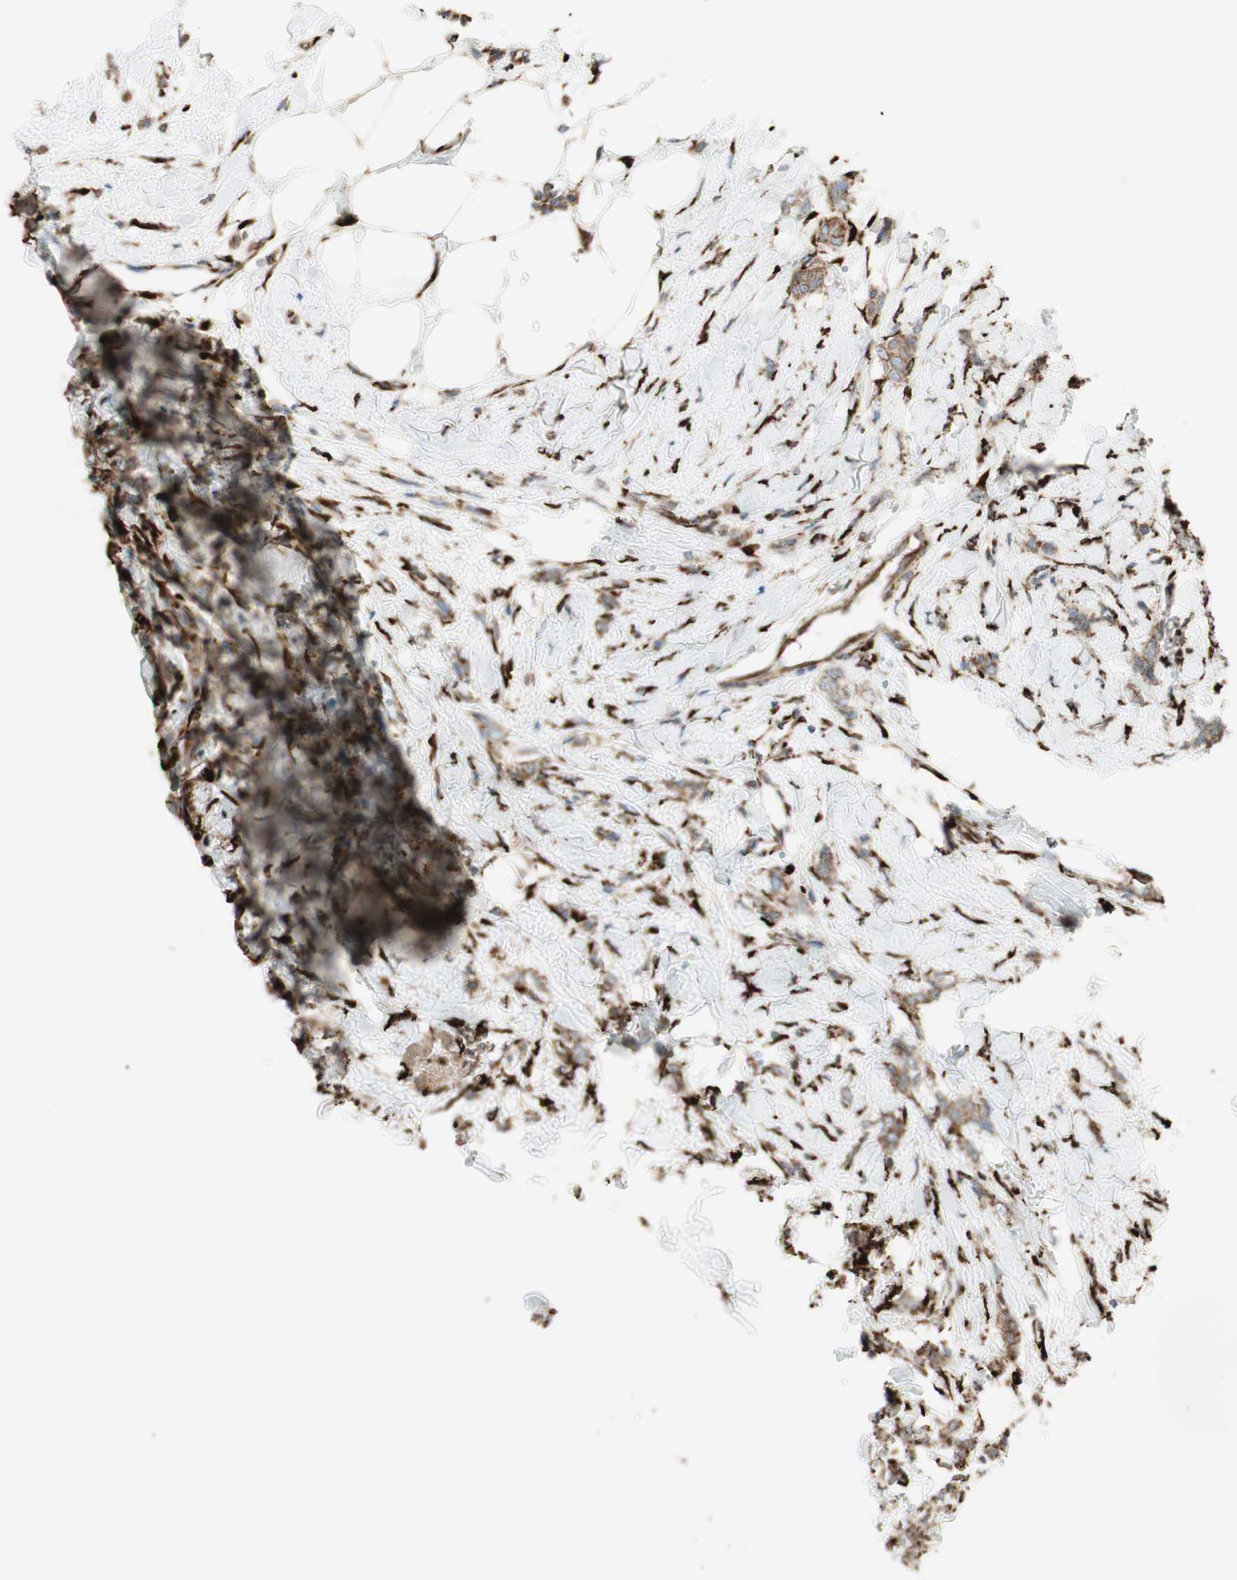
{"staining": {"intensity": "moderate", "quantity": ">75%", "location": "cytoplasmic/membranous"}, "tissue": "breast cancer", "cell_type": "Tumor cells", "image_type": "cancer", "snomed": [{"axis": "morphology", "description": "Lobular carcinoma, in situ"}, {"axis": "morphology", "description": "Lobular carcinoma"}, {"axis": "topography", "description": "Breast"}], "caption": "High-power microscopy captured an immunohistochemistry (IHC) photomicrograph of breast cancer, revealing moderate cytoplasmic/membranous positivity in approximately >75% of tumor cells.", "gene": "RRBP1", "patient": {"sex": "female", "age": 41}}